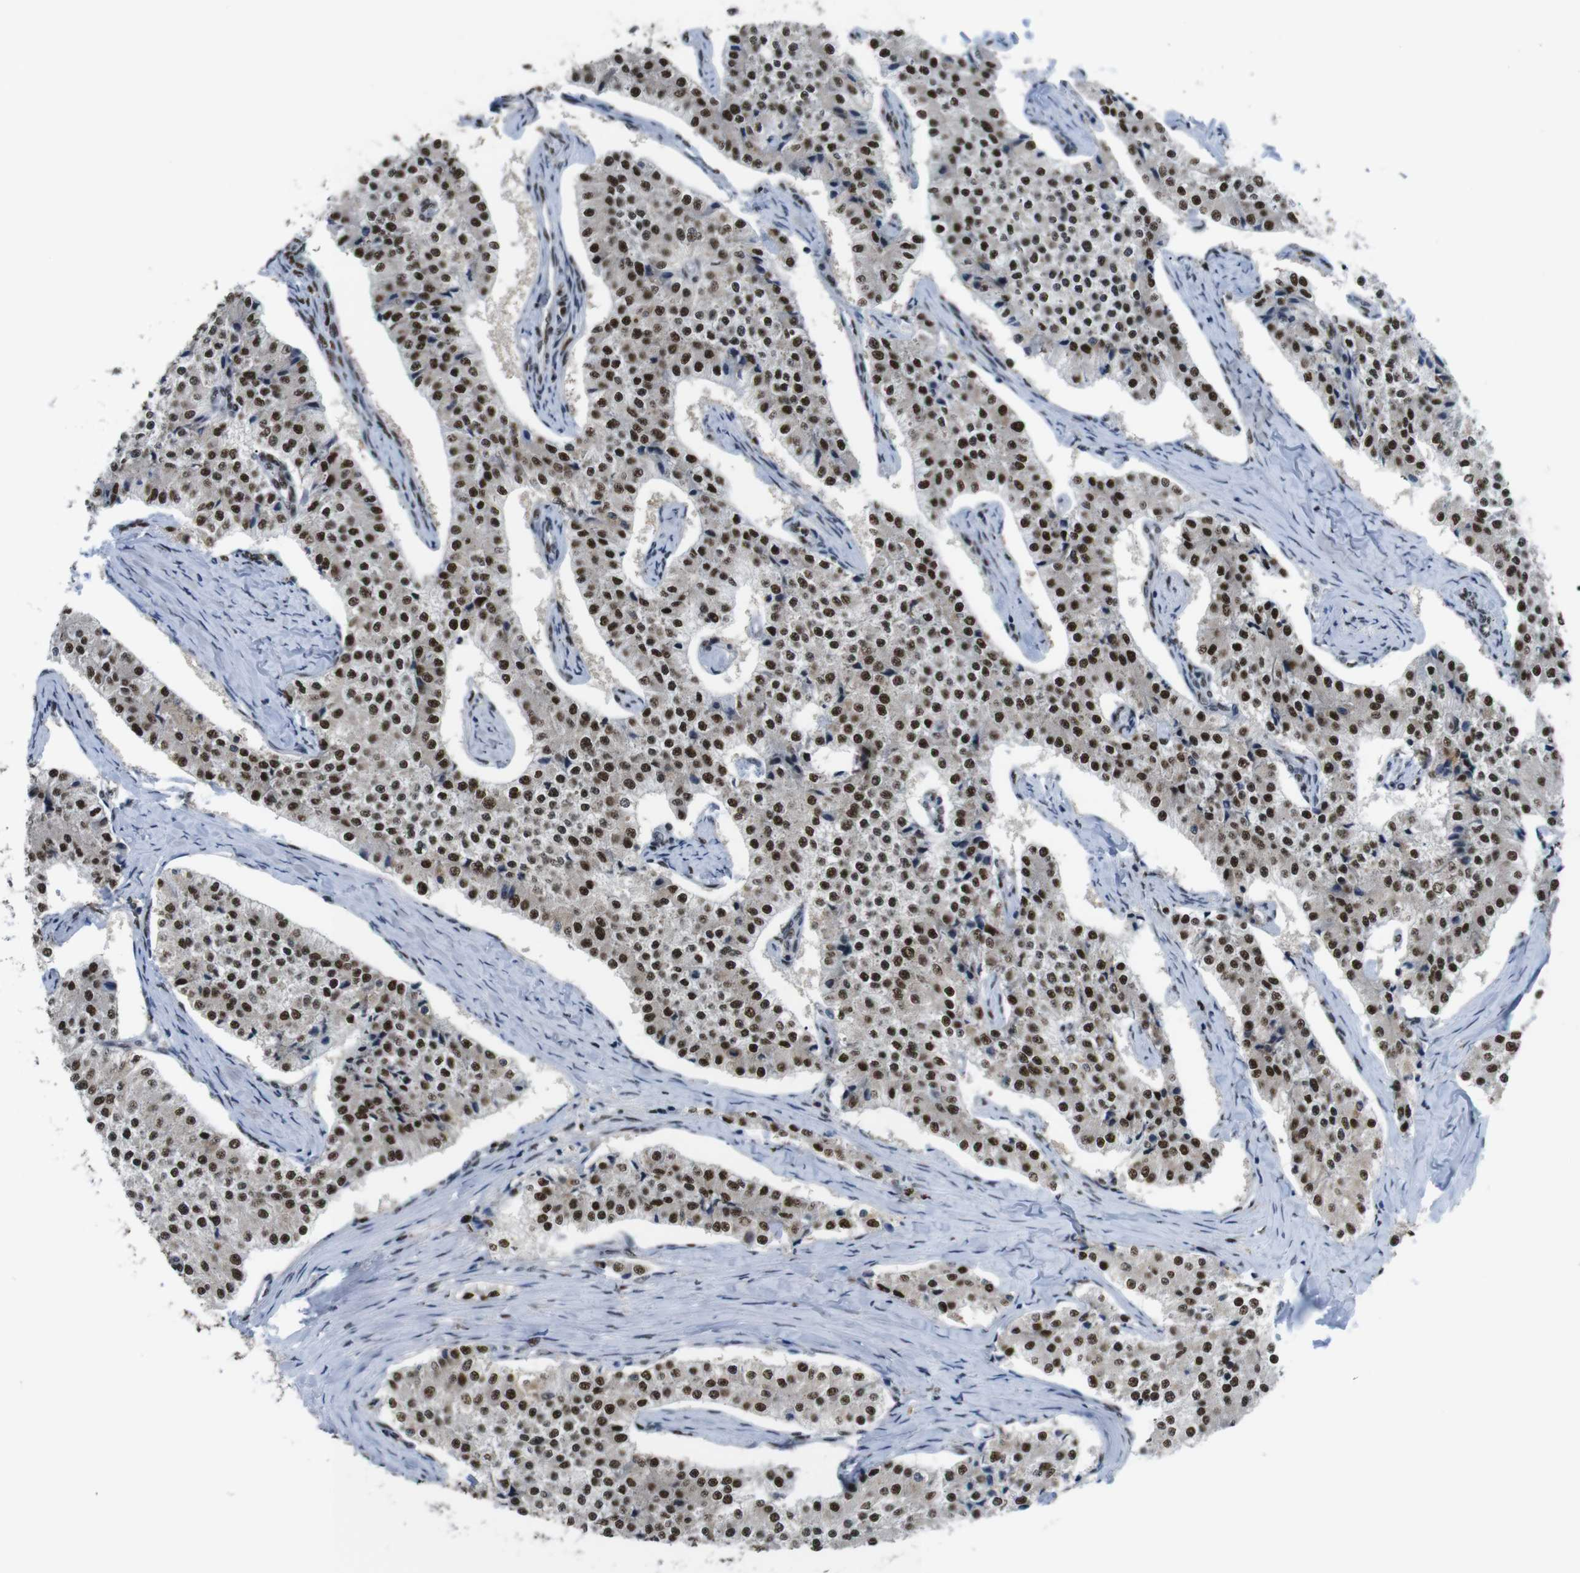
{"staining": {"intensity": "strong", "quantity": ">75%", "location": "nuclear"}, "tissue": "carcinoid", "cell_type": "Tumor cells", "image_type": "cancer", "snomed": [{"axis": "morphology", "description": "Carcinoid, malignant, NOS"}, {"axis": "topography", "description": "Colon"}], "caption": "Brown immunohistochemical staining in malignant carcinoid reveals strong nuclear expression in about >75% of tumor cells. The staining was performed using DAB, with brown indicating positive protein expression. Nuclei are stained blue with hematoxylin.", "gene": "PSME3", "patient": {"sex": "female", "age": 52}}